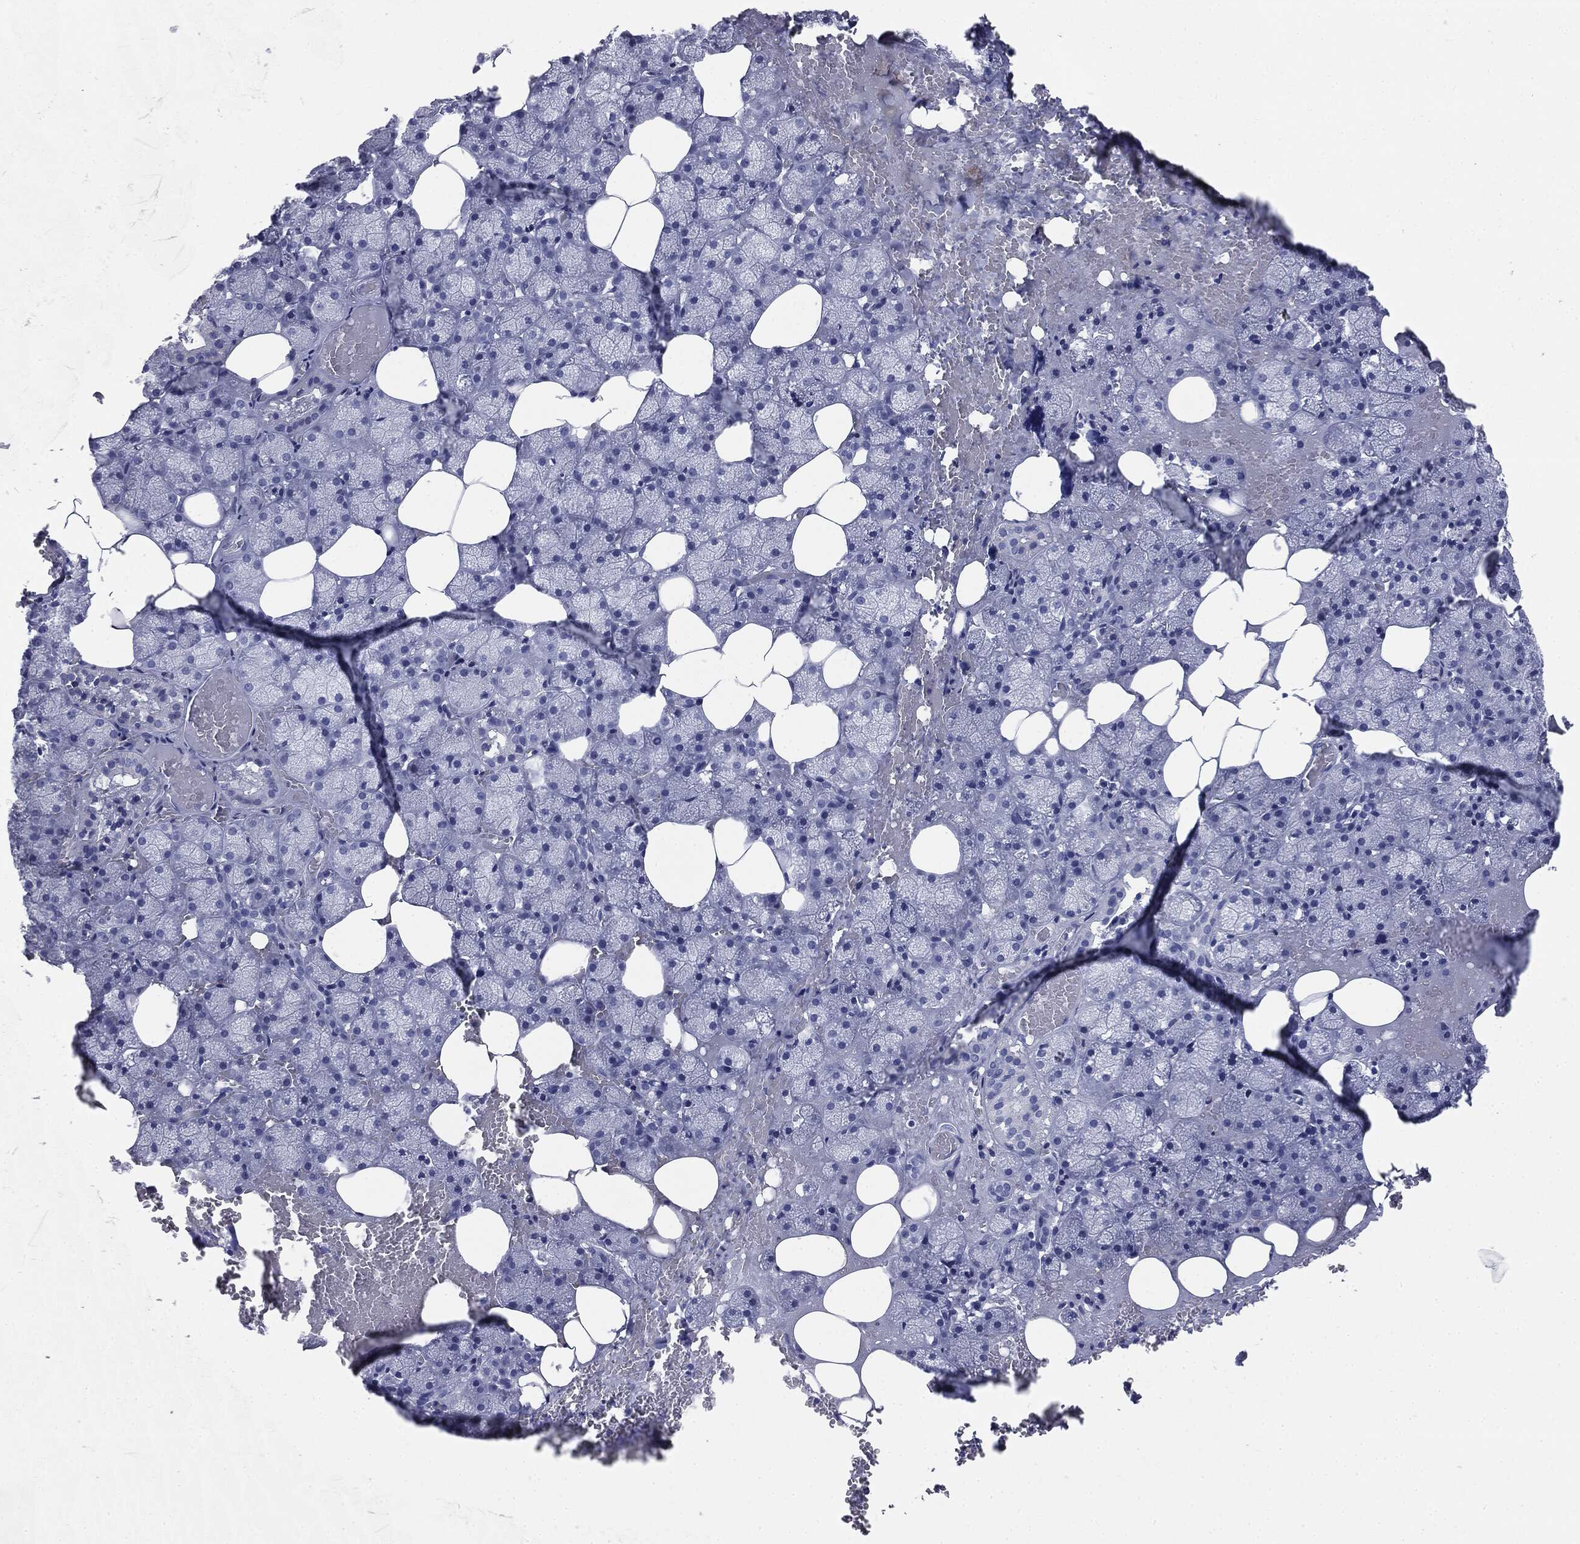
{"staining": {"intensity": "negative", "quantity": "none", "location": "none"}, "tissue": "salivary gland", "cell_type": "Glandular cells", "image_type": "normal", "snomed": [{"axis": "morphology", "description": "Normal tissue, NOS"}, {"axis": "topography", "description": "Salivary gland"}], "caption": "Salivary gland stained for a protein using immunohistochemistry exhibits no expression glandular cells.", "gene": "ATP2A1", "patient": {"sex": "male", "age": 38}}